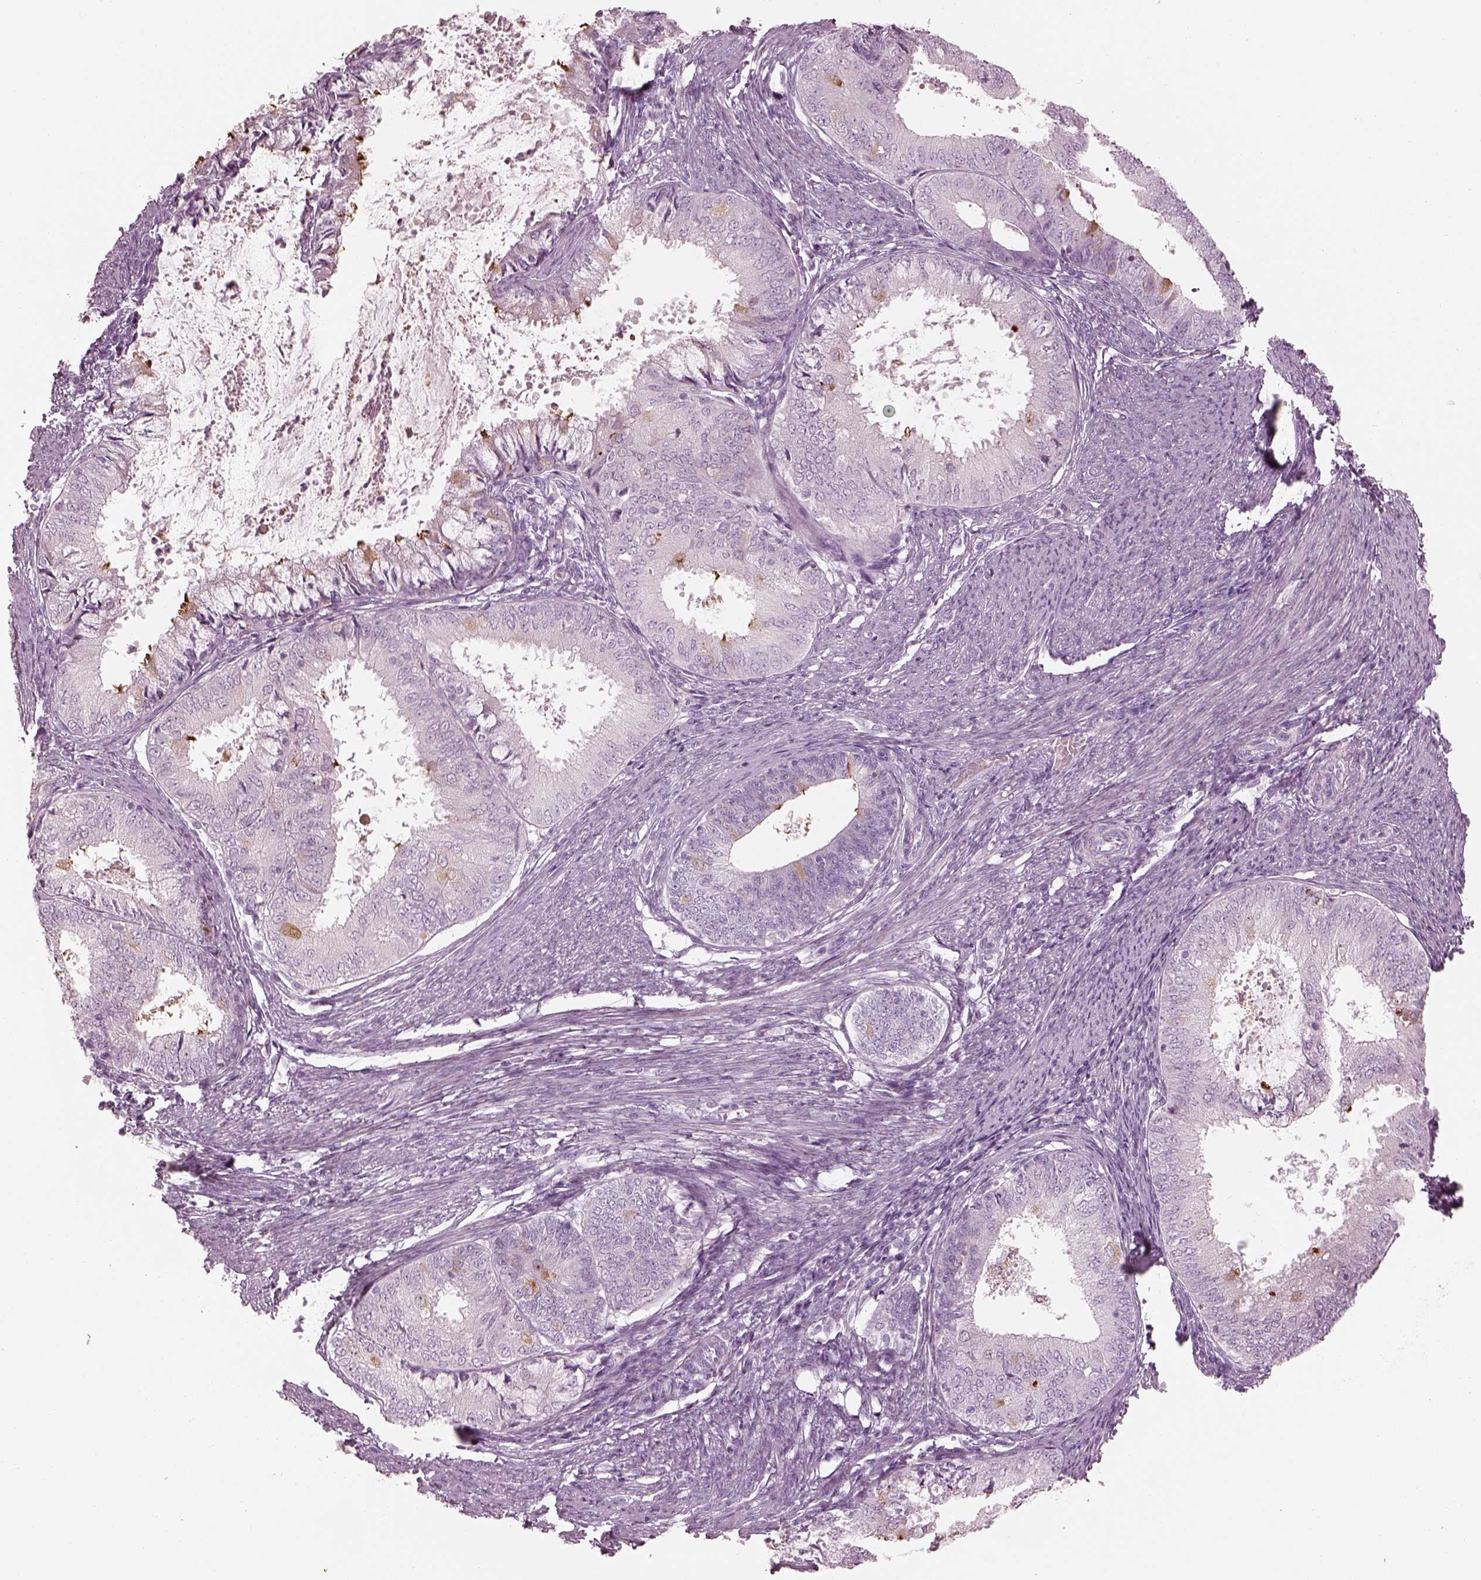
{"staining": {"intensity": "negative", "quantity": "none", "location": "none"}, "tissue": "endometrial cancer", "cell_type": "Tumor cells", "image_type": "cancer", "snomed": [{"axis": "morphology", "description": "Adenocarcinoma, NOS"}, {"axis": "topography", "description": "Endometrium"}], "caption": "DAB immunohistochemical staining of endometrial cancer (adenocarcinoma) exhibits no significant staining in tumor cells. Brightfield microscopy of immunohistochemistry stained with DAB (3,3'-diaminobenzidine) (brown) and hematoxylin (blue), captured at high magnification.", "gene": "RSPH9", "patient": {"sex": "female", "age": 57}}